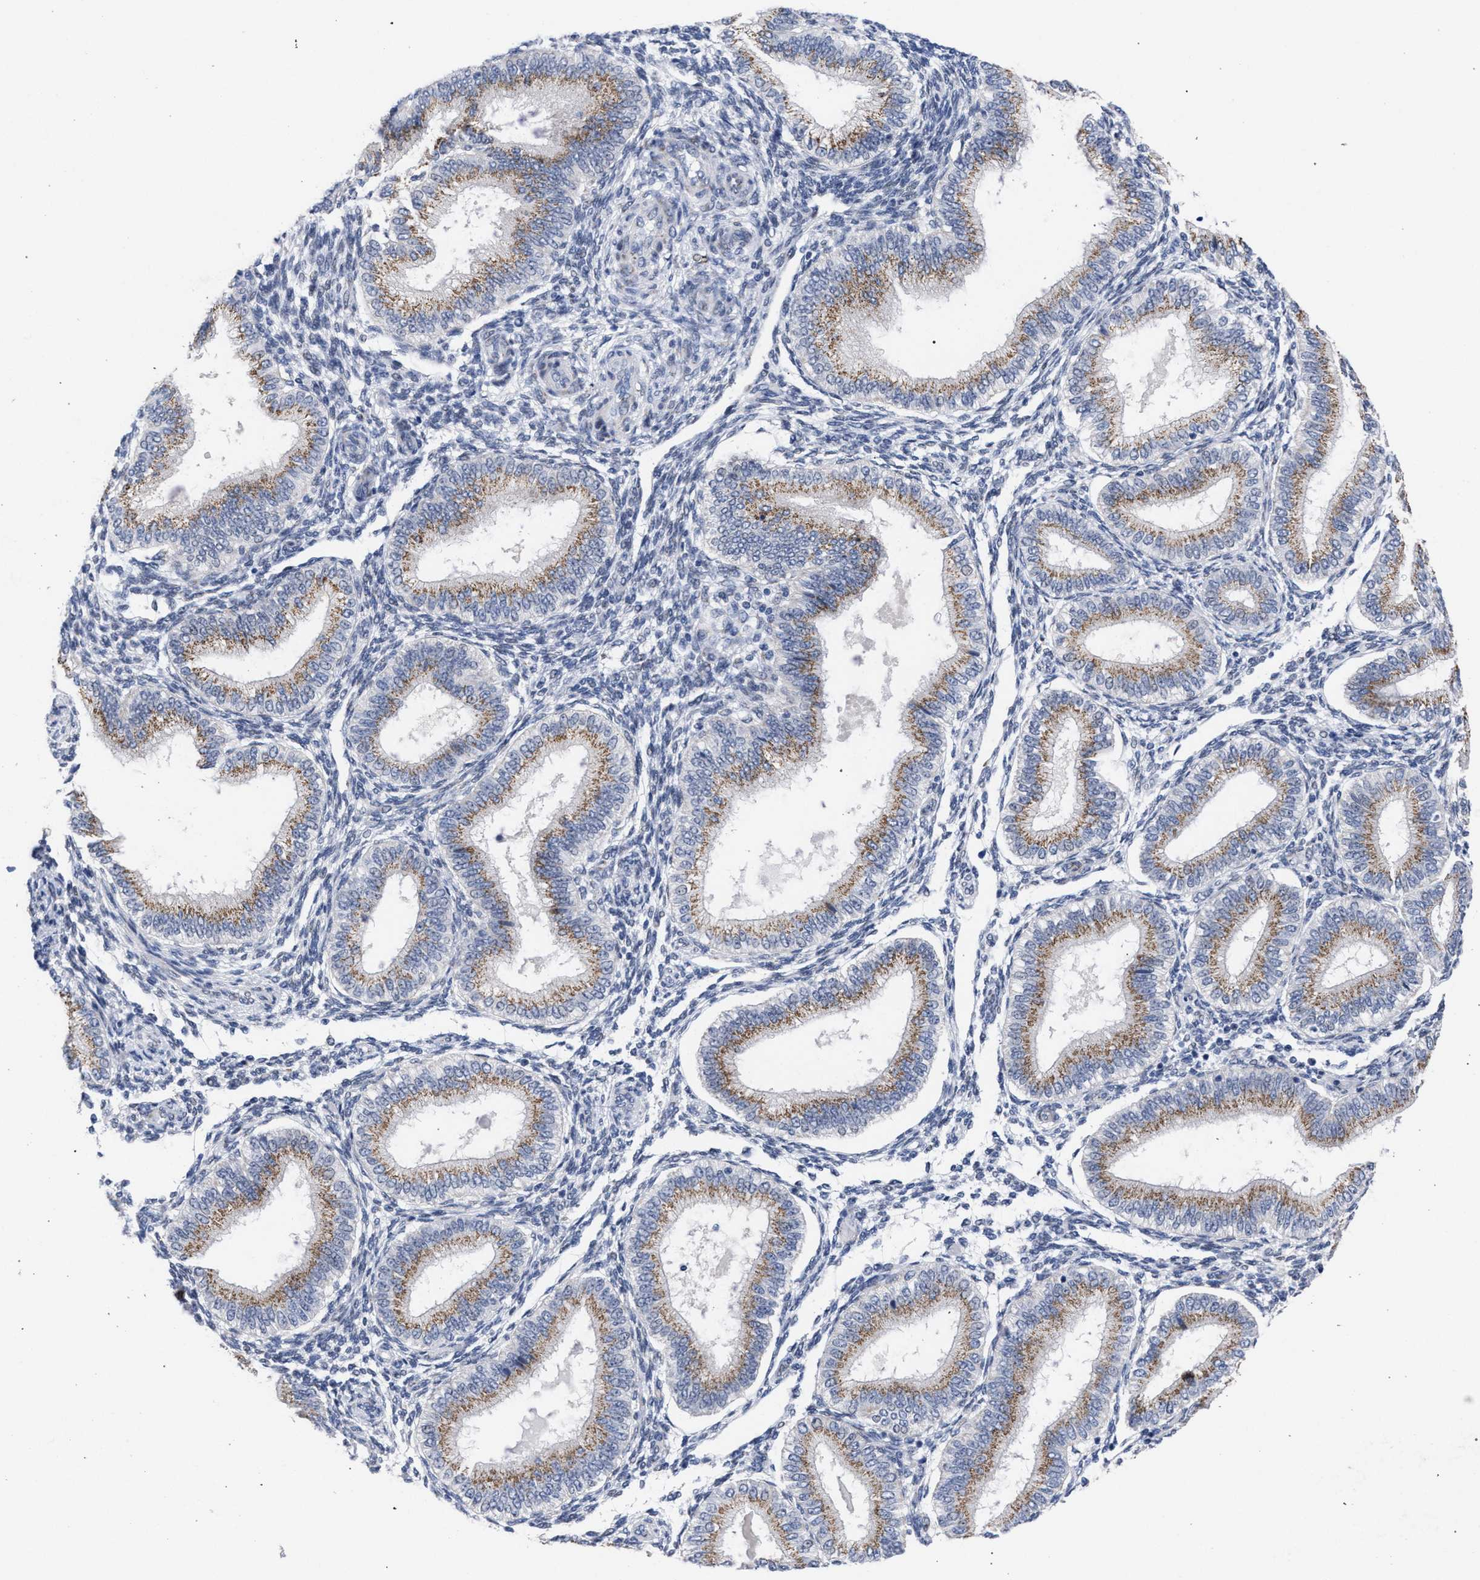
{"staining": {"intensity": "negative", "quantity": "none", "location": "none"}, "tissue": "endometrium", "cell_type": "Cells in endometrial stroma", "image_type": "normal", "snomed": [{"axis": "morphology", "description": "Normal tissue, NOS"}, {"axis": "topography", "description": "Endometrium"}], "caption": "IHC micrograph of benign endometrium: endometrium stained with DAB demonstrates no significant protein staining in cells in endometrial stroma. (DAB IHC visualized using brightfield microscopy, high magnification).", "gene": "GOLGA2", "patient": {"sex": "female", "age": 39}}